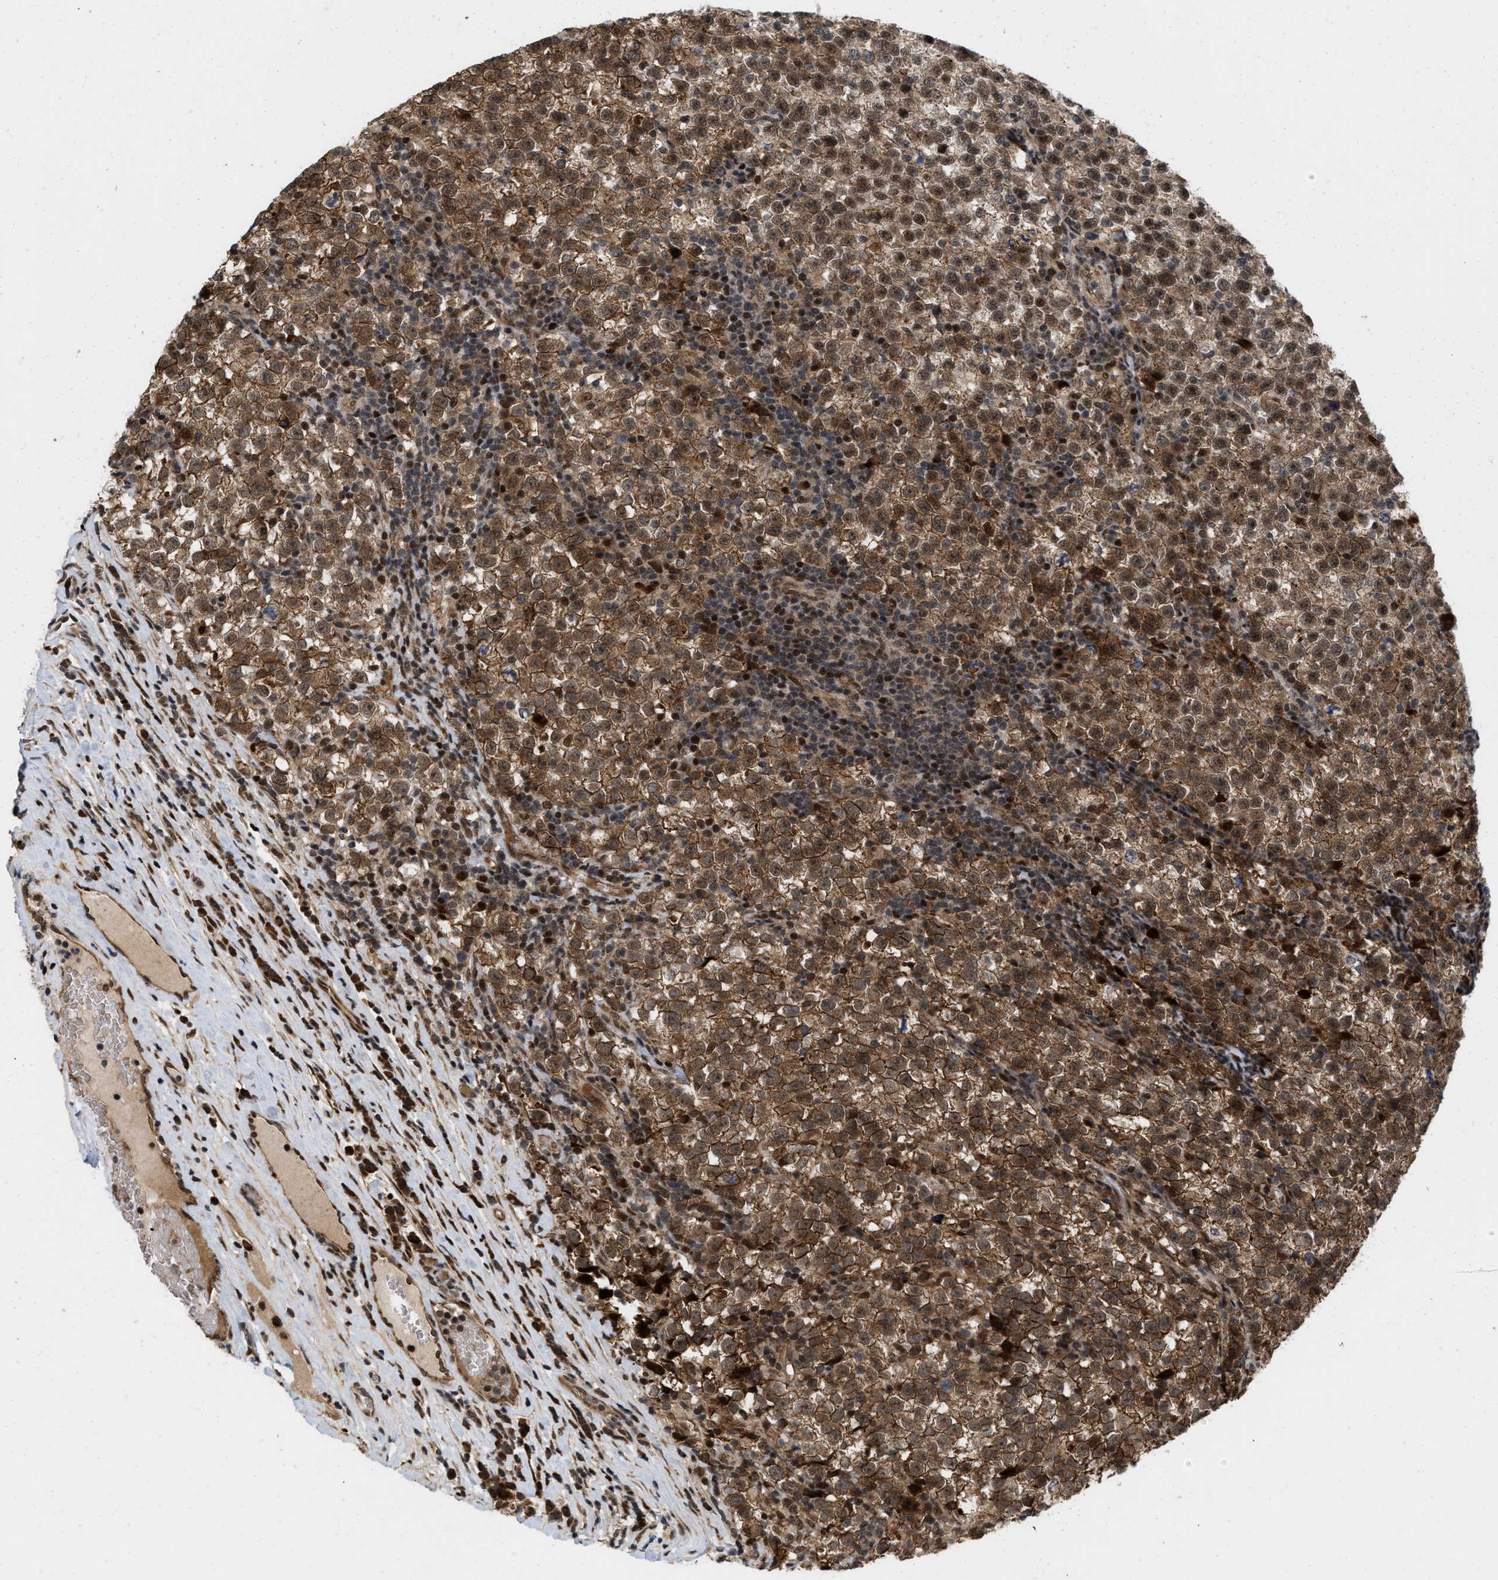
{"staining": {"intensity": "moderate", "quantity": ">75%", "location": "cytoplasmic/membranous,nuclear"}, "tissue": "testis cancer", "cell_type": "Tumor cells", "image_type": "cancer", "snomed": [{"axis": "morphology", "description": "Normal tissue, NOS"}, {"axis": "morphology", "description": "Seminoma, NOS"}, {"axis": "topography", "description": "Testis"}], "caption": "Human testis cancer stained with a brown dye shows moderate cytoplasmic/membranous and nuclear positive staining in approximately >75% of tumor cells.", "gene": "ANKRD11", "patient": {"sex": "male", "age": 43}}